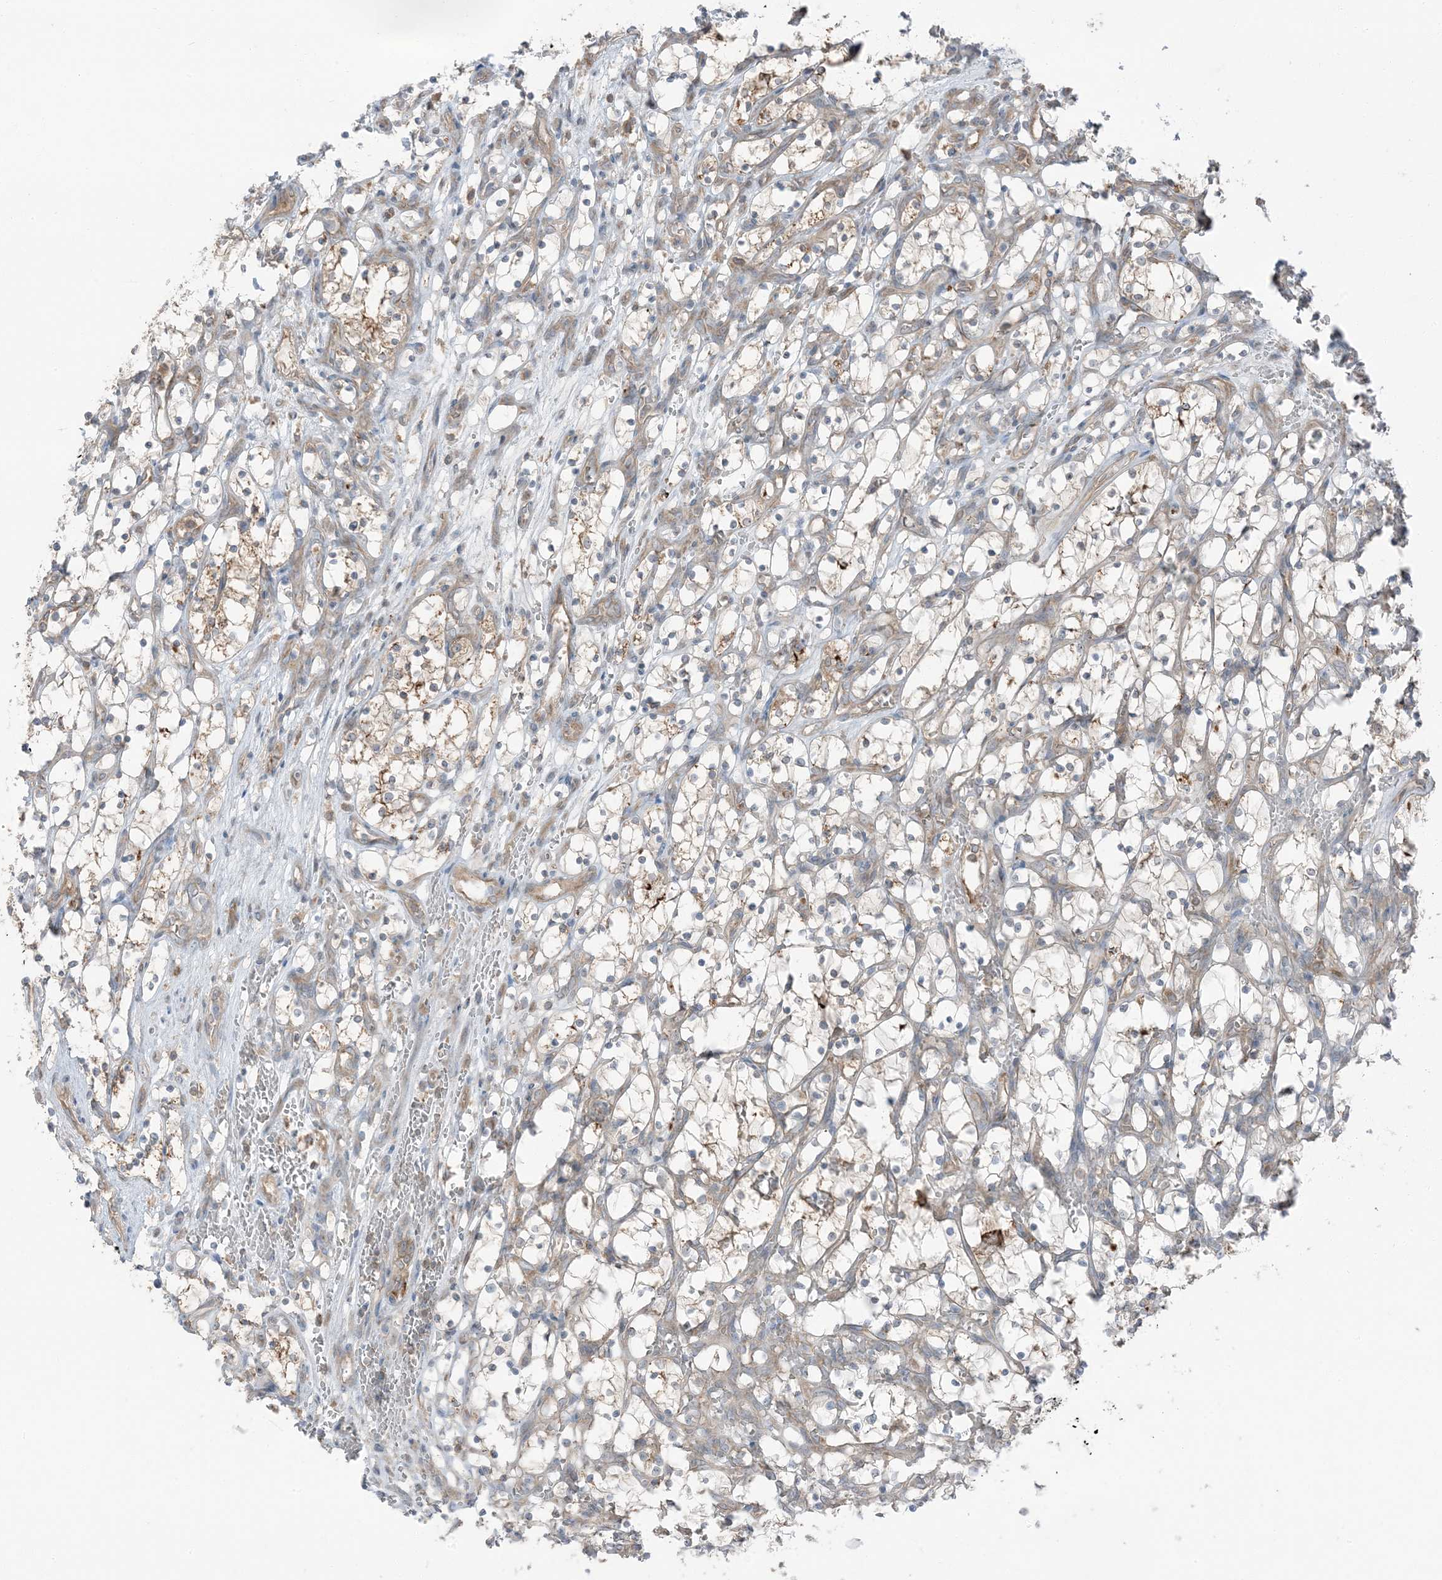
{"staining": {"intensity": "weak", "quantity": "<25%", "location": "cytoplasmic/membranous"}, "tissue": "renal cancer", "cell_type": "Tumor cells", "image_type": "cancer", "snomed": [{"axis": "morphology", "description": "Adenocarcinoma, NOS"}, {"axis": "topography", "description": "Kidney"}], "caption": "Immunohistochemistry of human renal cancer (adenocarcinoma) demonstrates no positivity in tumor cells. (Brightfield microscopy of DAB (3,3'-diaminobenzidine) IHC at high magnification).", "gene": "RAB3GAP1", "patient": {"sex": "female", "age": 69}}